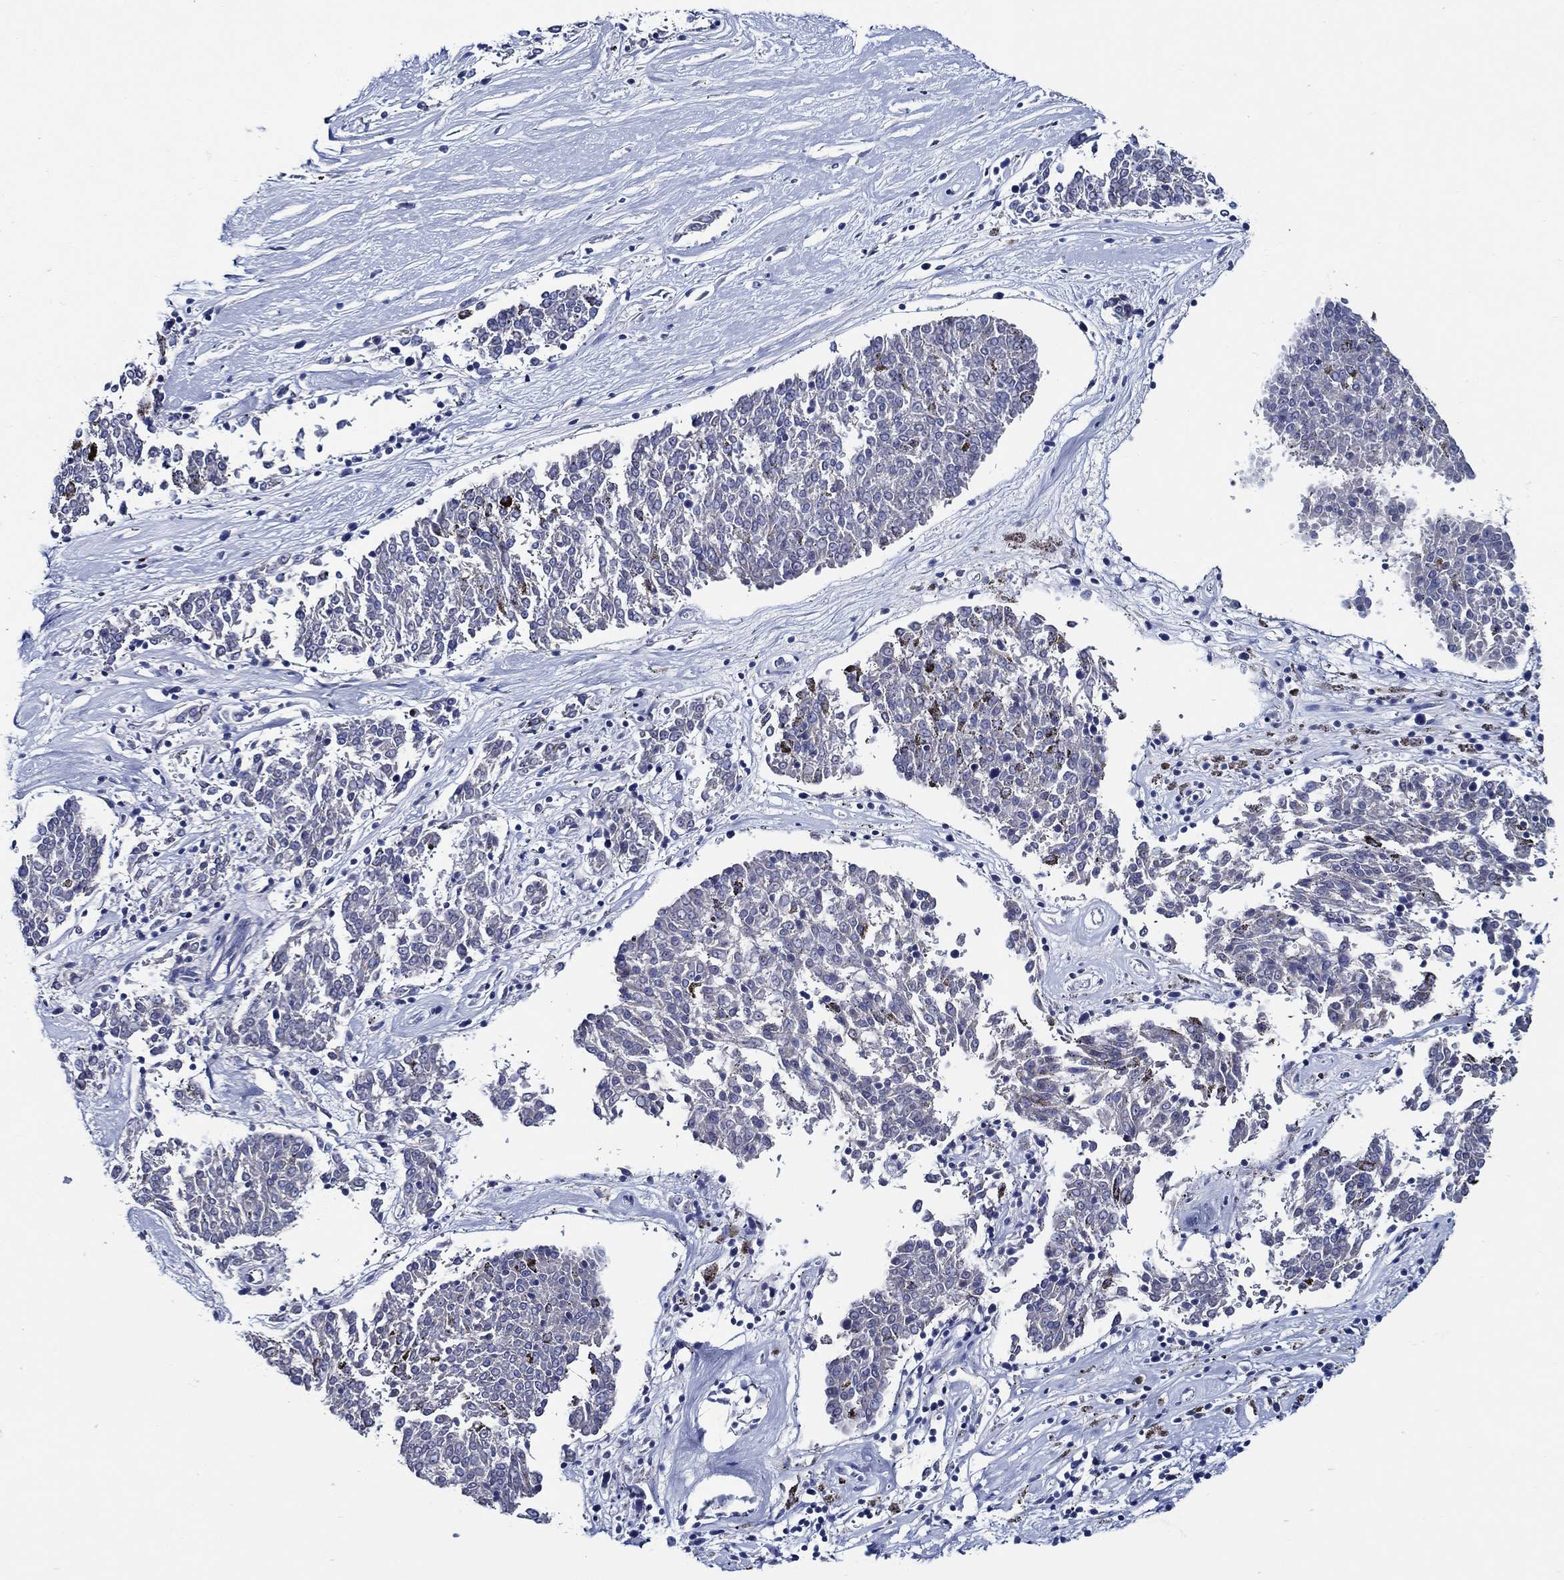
{"staining": {"intensity": "negative", "quantity": "none", "location": "none"}, "tissue": "melanoma", "cell_type": "Tumor cells", "image_type": "cancer", "snomed": [{"axis": "morphology", "description": "Malignant melanoma, NOS"}, {"axis": "topography", "description": "Skin"}], "caption": "A high-resolution histopathology image shows IHC staining of melanoma, which reveals no significant expression in tumor cells.", "gene": "SKOR1", "patient": {"sex": "female", "age": 72}}